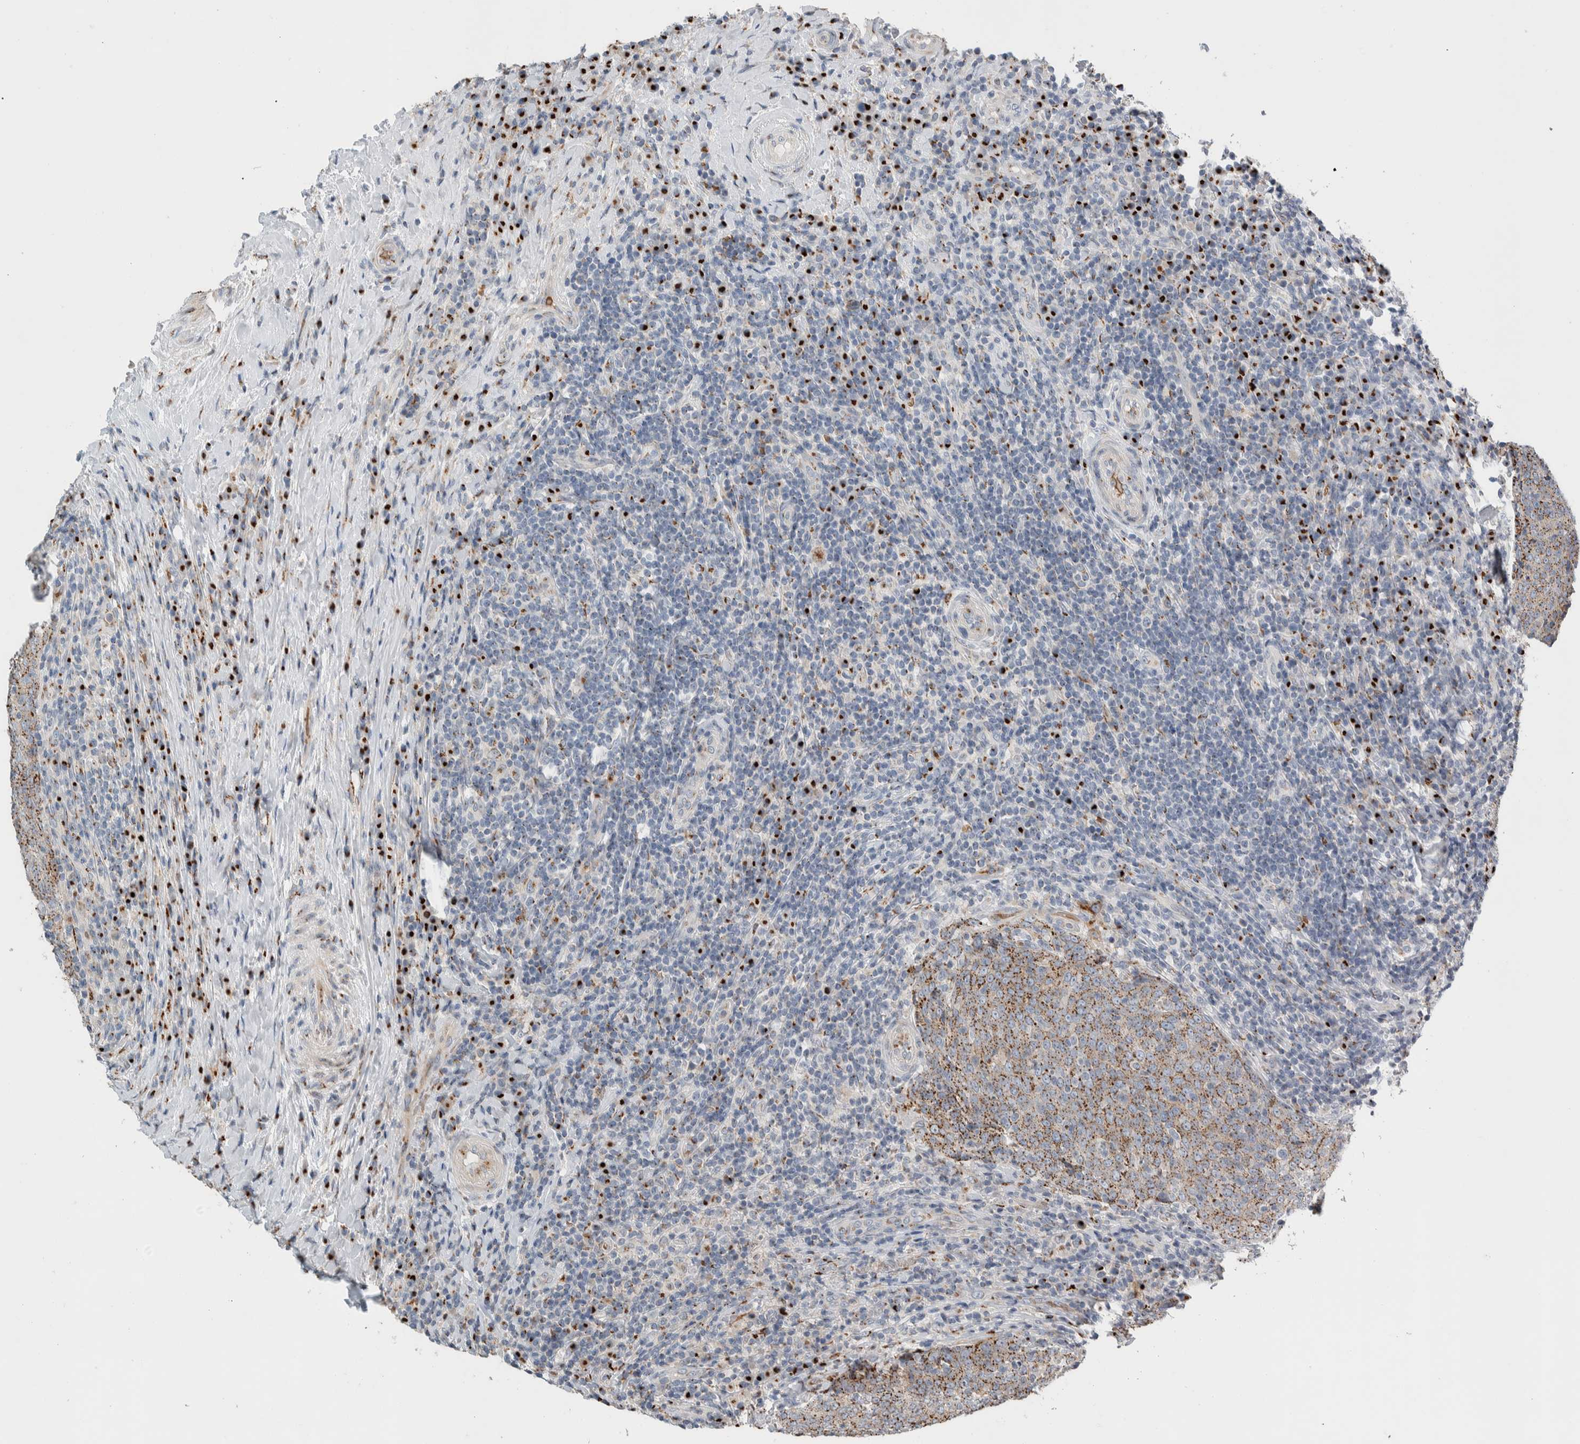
{"staining": {"intensity": "moderate", "quantity": ">75%", "location": "cytoplasmic/membranous"}, "tissue": "head and neck cancer", "cell_type": "Tumor cells", "image_type": "cancer", "snomed": [{"axis": "morphology", "description": "Squamous cell carcinoma, NOS"}, {"axis": "morphology", "description": "Squamous cell carcinoma, metastatic, NOS"}, {"axis": "topography", "description": "Lymph node"}, {"axis": "topography", "description": "Head-Neck"}], "caption": "Head and neck cancer stained for a protein displays moderate cytoplasmic/membranous positivity in tumor cells.", "gene": "SLC38A10", "patient": {"sex": "male", "age": 62}}